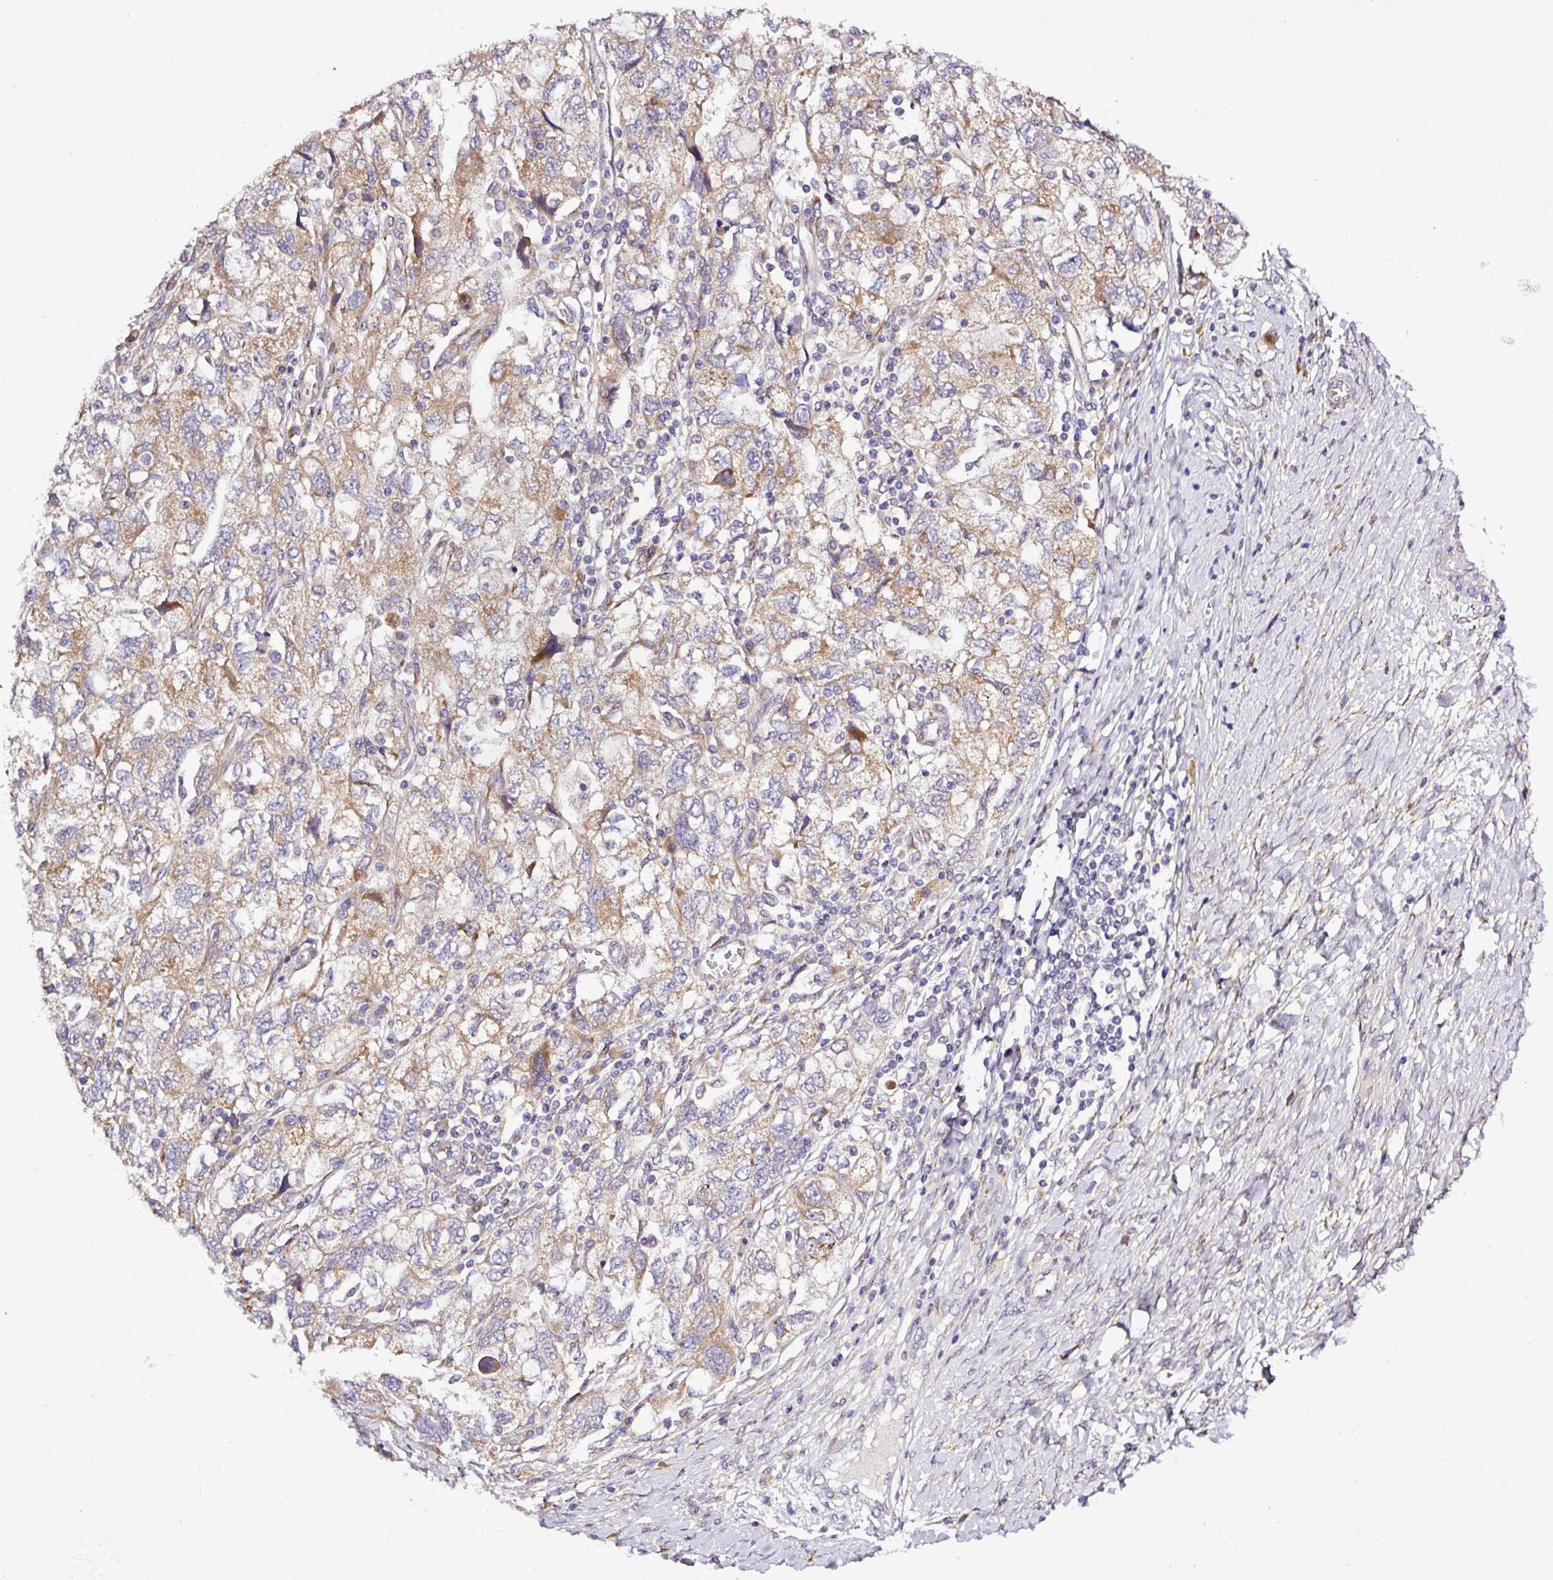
{"staining": {"intensity": "weak", "quantity": ">75%", "location": "cytoplasmic/membranous"}, "tissue": "ovarian cancer", "cell_type": "Tumor cells", "image_type": "cancer", "snomed": [{"axis": "morphology", "description": "Carcinoma, NOS"}, {"axis": "morphology", "description": "Cystadenocarcinoma, serous, NOS"}, {"axis": "topography", "description": "Ovary"}], "caption": "Tumor cells display low levels of weak cytoplasmic/membranous staining in about >75% of cells in ovarian cancer. (Brightfield microscopy of DAB IHC at high magnification).", "gene": "TM2D2", "patient": {"sex": "female", "age": 69}}